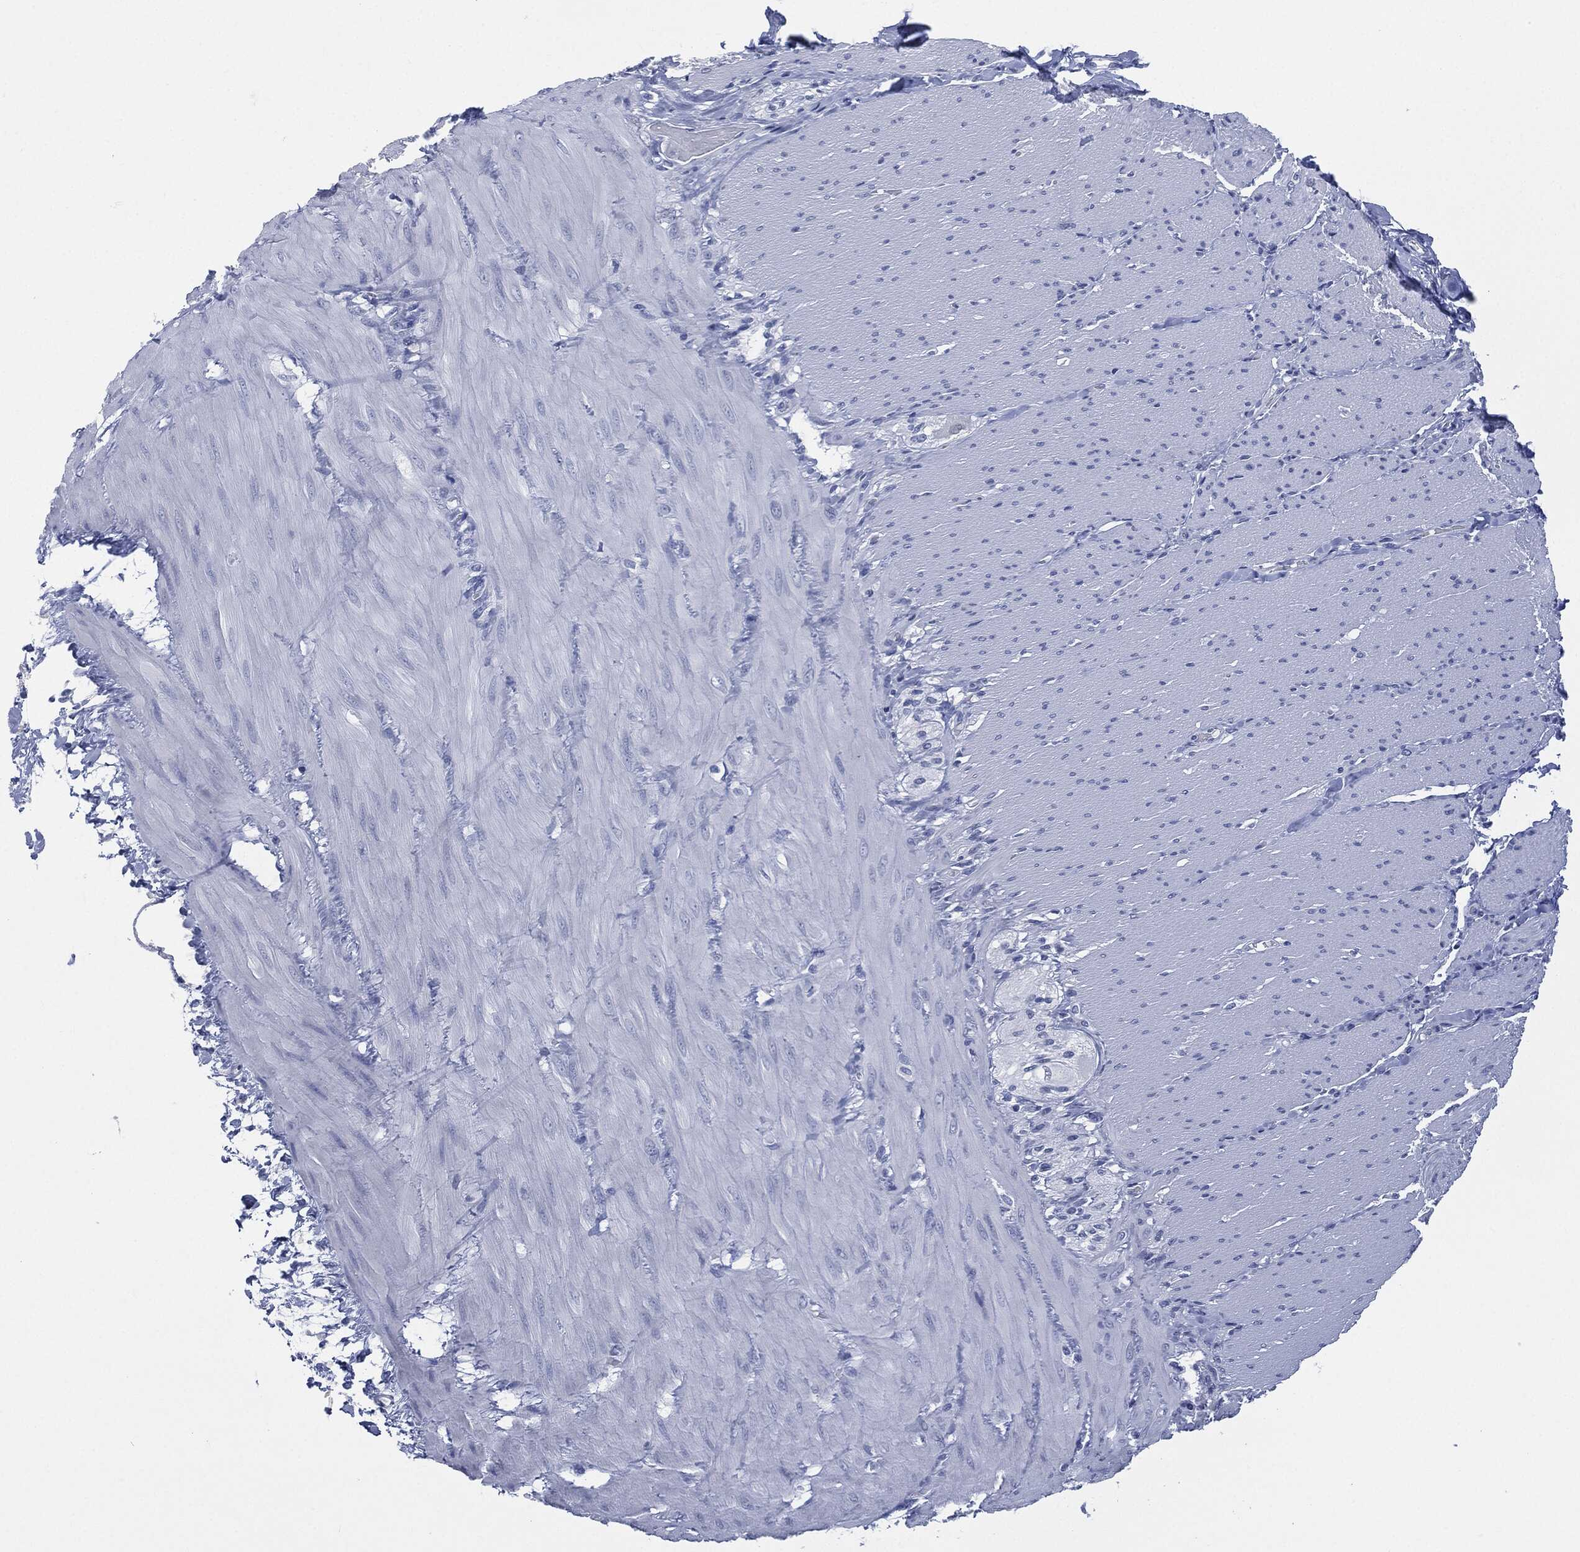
{"staining": {"intensity": "negative", "quantity": "none", "location": "none"}, "tissue": "adipose tissue", "cell_type": "Adipocytes", "image_type": "normal", "snomed": [{"axis": "morphology", "description": "Normal tissue, NOS"}, {"axis": "topography", "description": "Smooth muscle"}, {"axis": "topography", "description": "Duodenum"}, {"axis": "topography", "description": "Peripheral nerve tissue"}], "caption": "Immunohistochemical staining of benign adipose tissue displays no significant positivity in adipocytes.", "gene": "MUC16", "patient": {"sex": "female", "age": 61}}